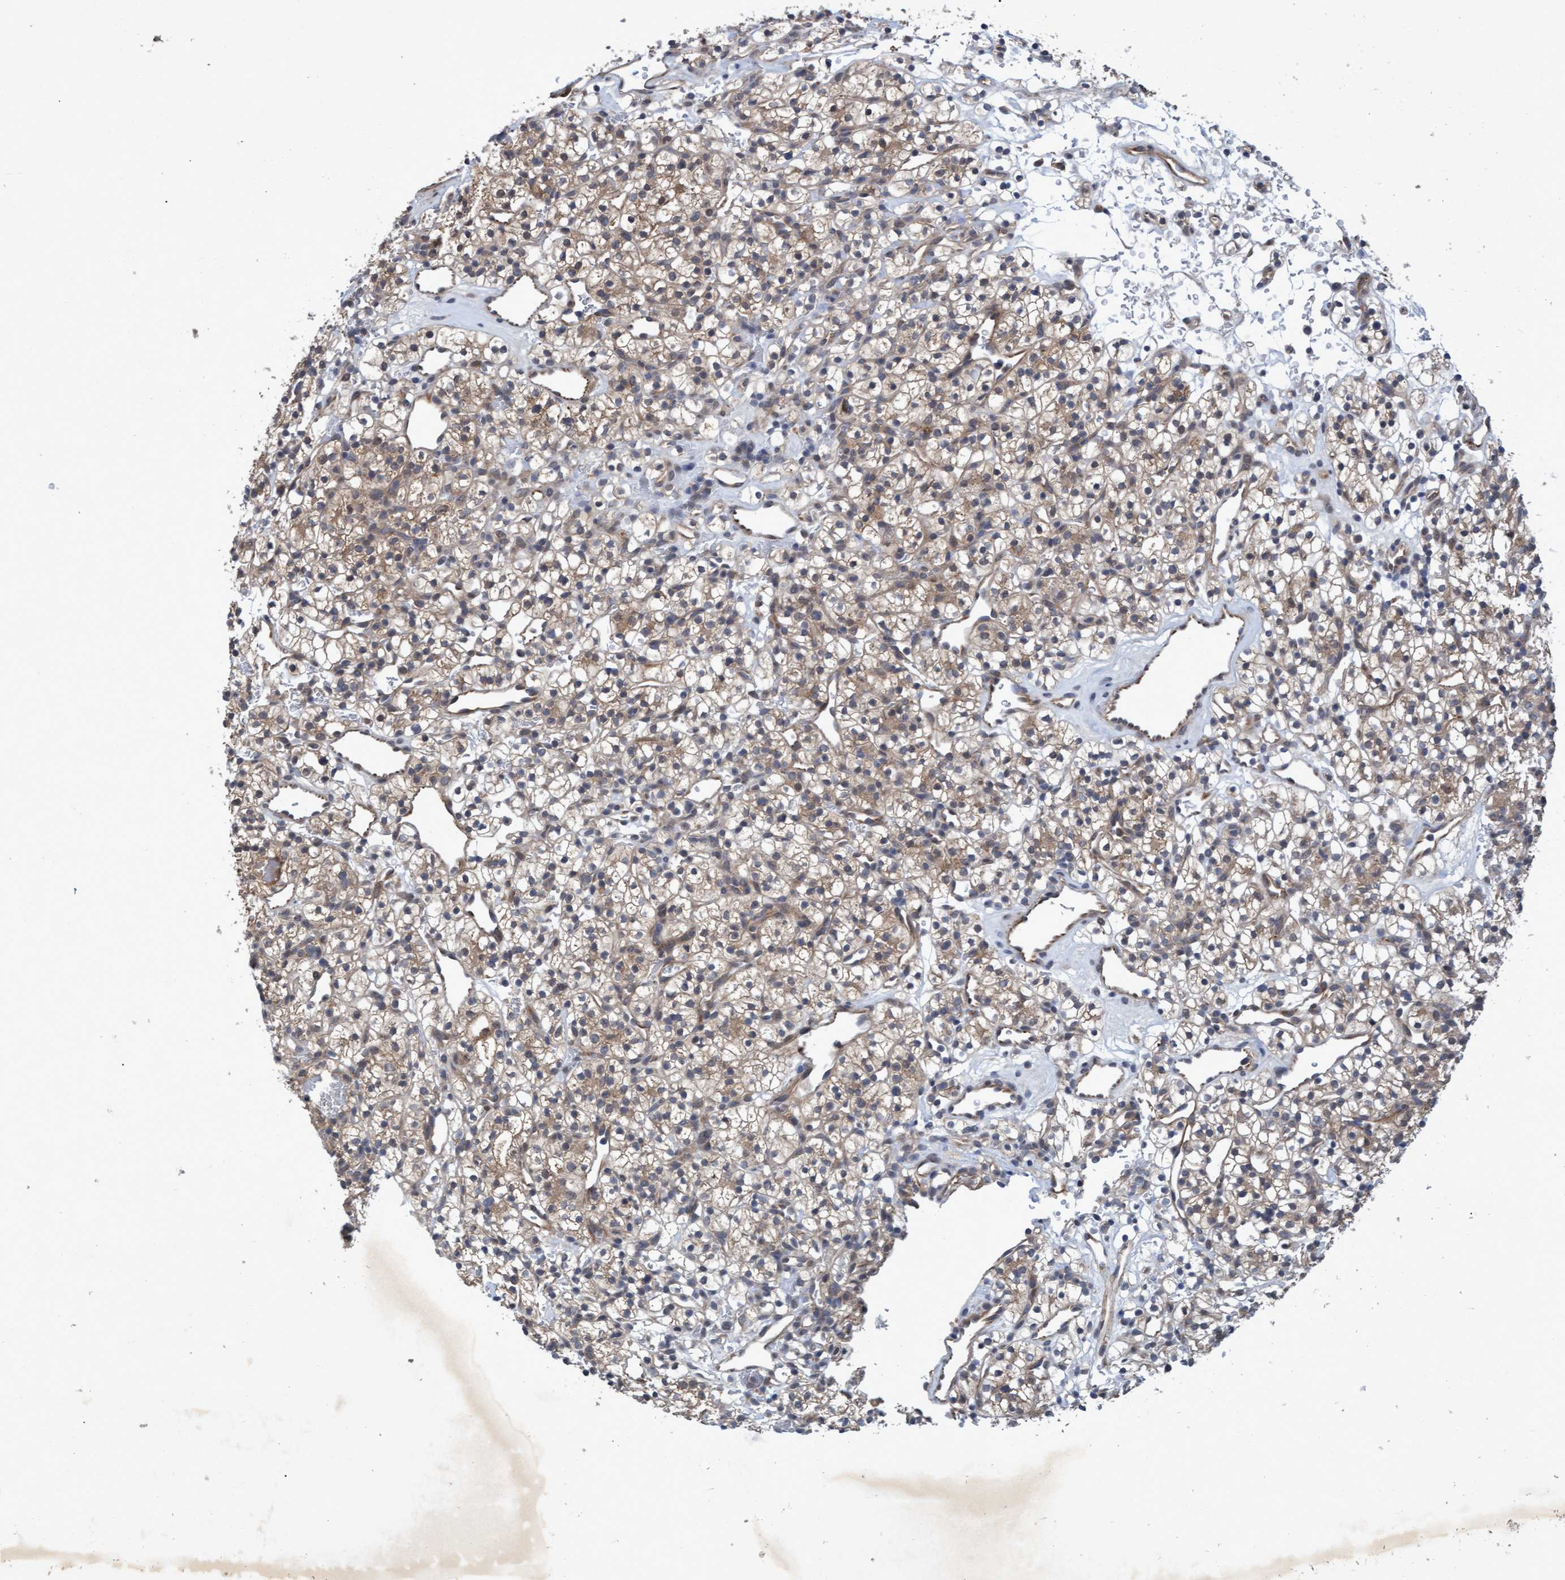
{"staining": {"intensity": "moderate", "quantity": ">75%", "location": "cytoplasmic/membranous"}, "tissue": "renal cancer", "cell_type": "Tumor cells", "image_type": "cancer", "snomed": [{"axis": "morphology", "description": "Adenocarcinoma, NOS"}, {"axis": "topography", "description": "Kidney"}], "caption": "DAB immunohistochemical staining of renal cancer reveals moderate cytoplasmic/membranous protein staining in approximately >75% of tumor cells.", "gene": "PSMB6", "patient": {"sex": "female", "age": 57}}